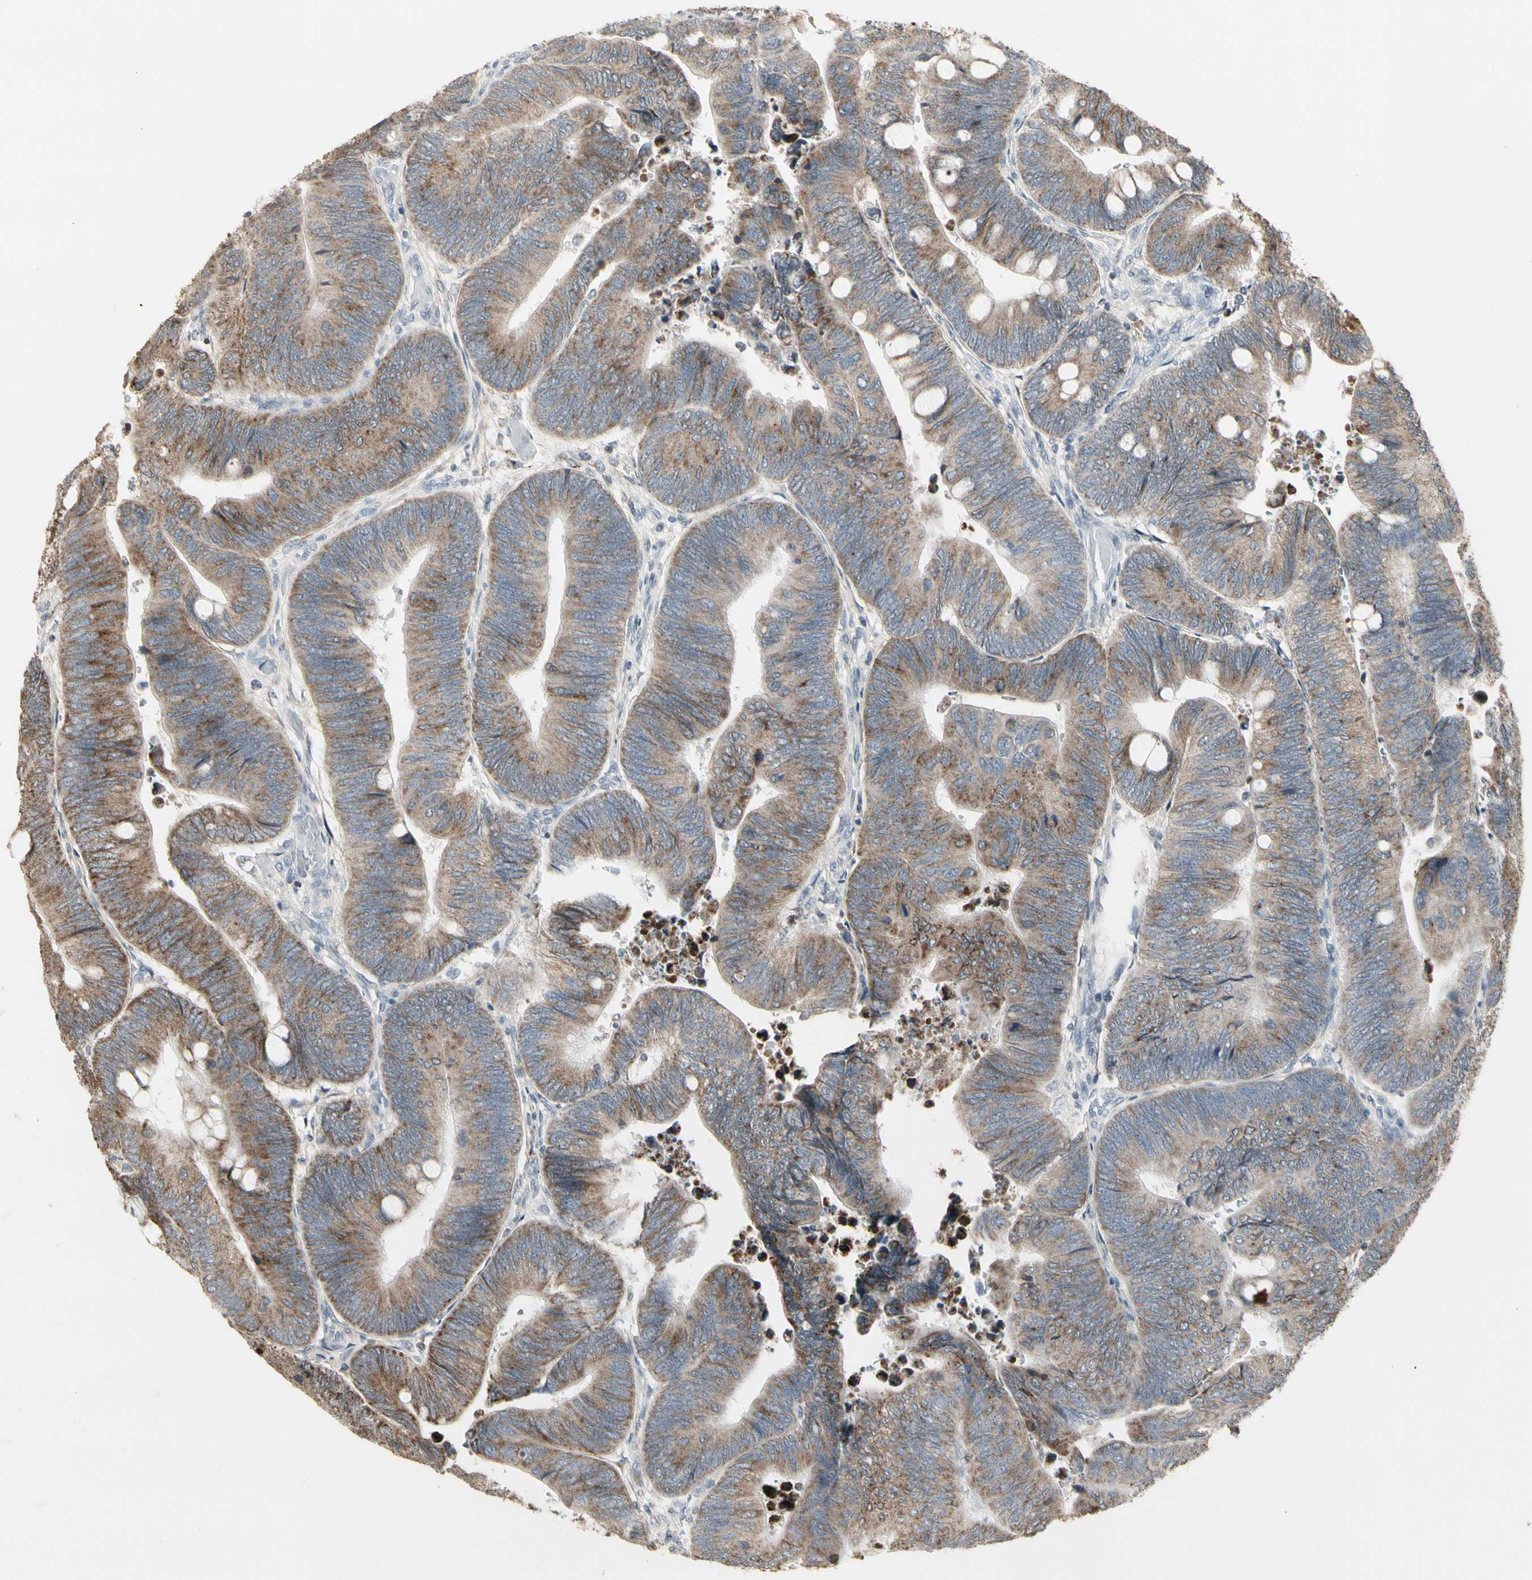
{"staining": {"intensity": "strong", "quantity": "25%-75%", "location": "cytoplasmic/membranous"}, "tissue": "colorectal cancer", "cell_type": "Tumor cells", "image_type": "cancer", "snomed": [{"axis": "morphology", "description": "Normal tissue, NOS"}, {"axis": "morphology", "description": "Adenocarcinoma, NOS"}, {"axis": "topography", "description": "Rectum"}, {"axis": "topography", "description": "Peripheral nerve tissue"}], "caption": "Strong cytoplasmic/membranous expression is present in approximately 25%-75% of tumor cells in adenocarcinoma (colorectal).", "gene": "TMEM176A", "patient": {"sex": "male", "age": 92}}